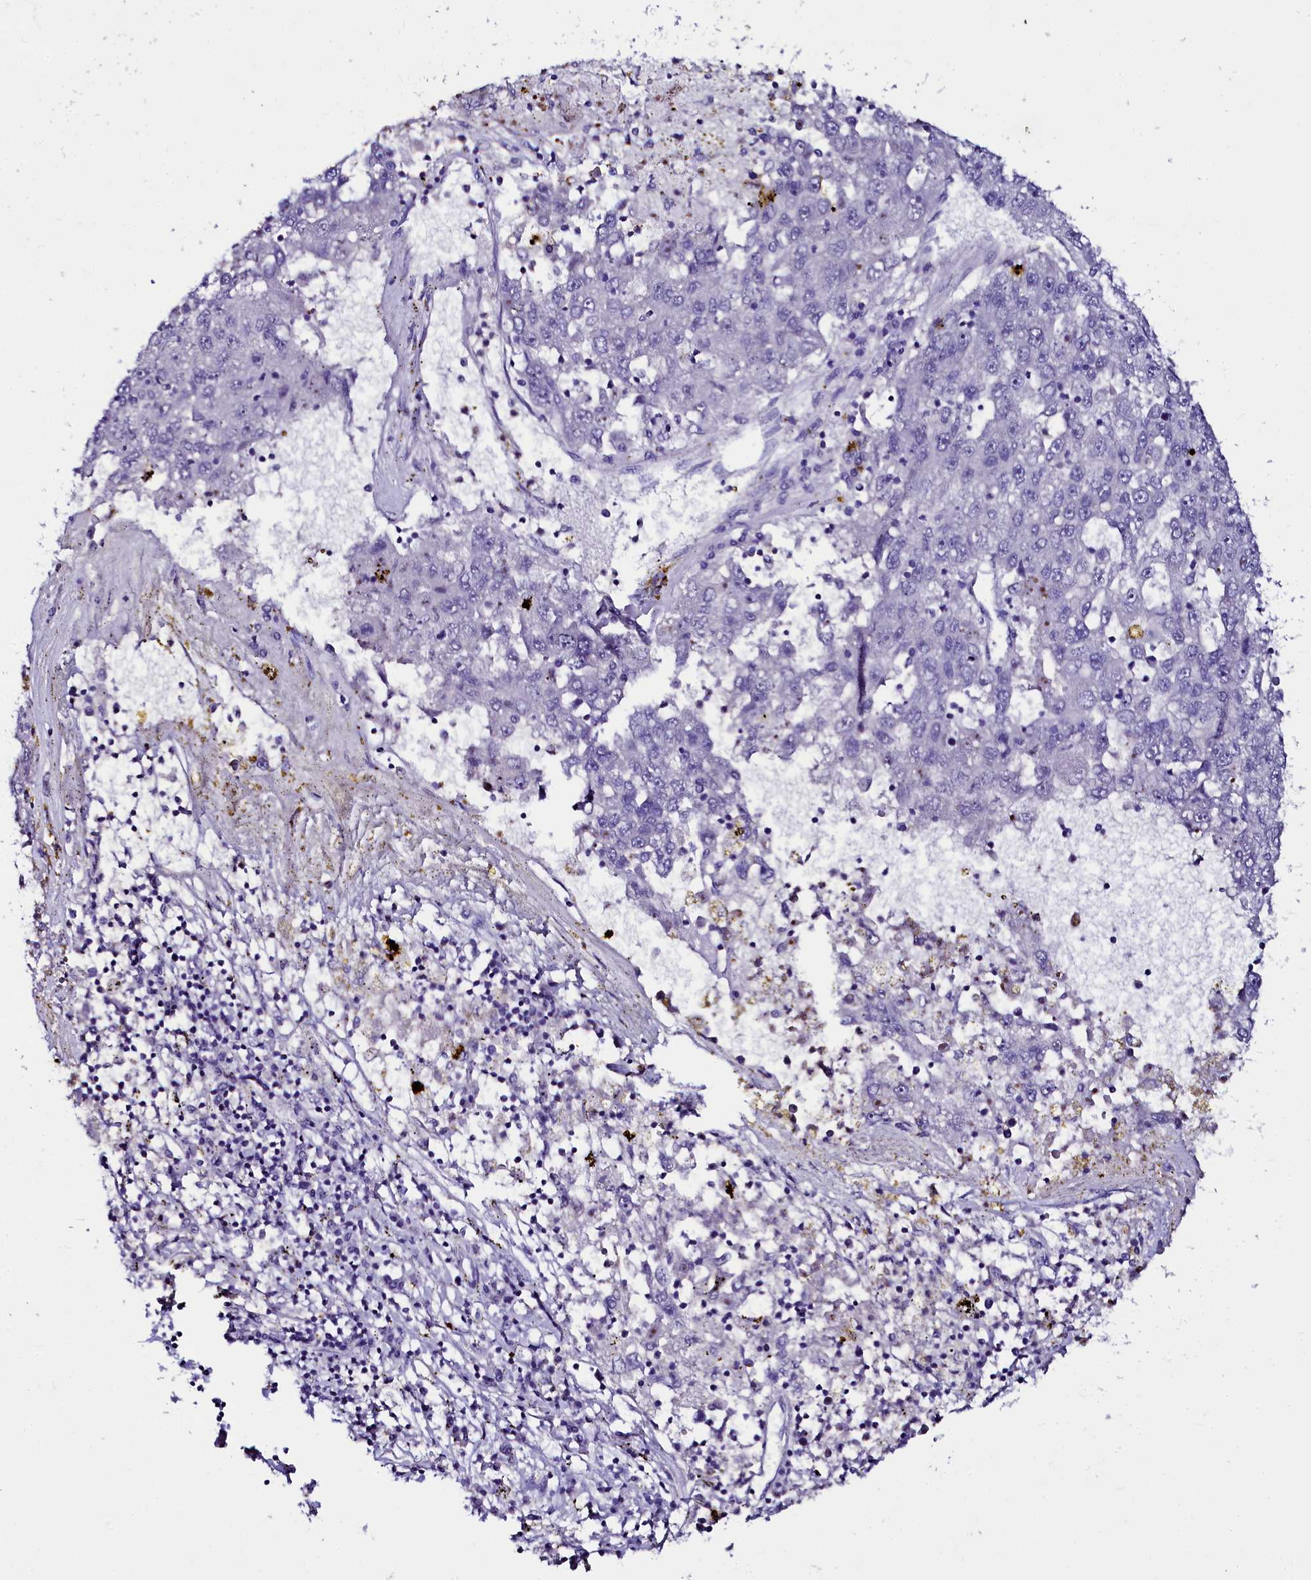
{"staining": {"intensity": "negative", "quantity": "none", "location": "none"}, "tissue": "liver cancer", "cell_type": "Tumor cells", "image_type": "cancer", "snomed": [{"axis": "morphology", "description": "Carcinoma, Hepatocellular, NOS"}, {"axis": "topography", "description": "Liver"}], "caption": "Immunohistochemistry (IHC) of human liver cancer reveals no staining in tumor cells.", "gene": "OTOL1", "patient": {"sex": "male", "age": 49}}